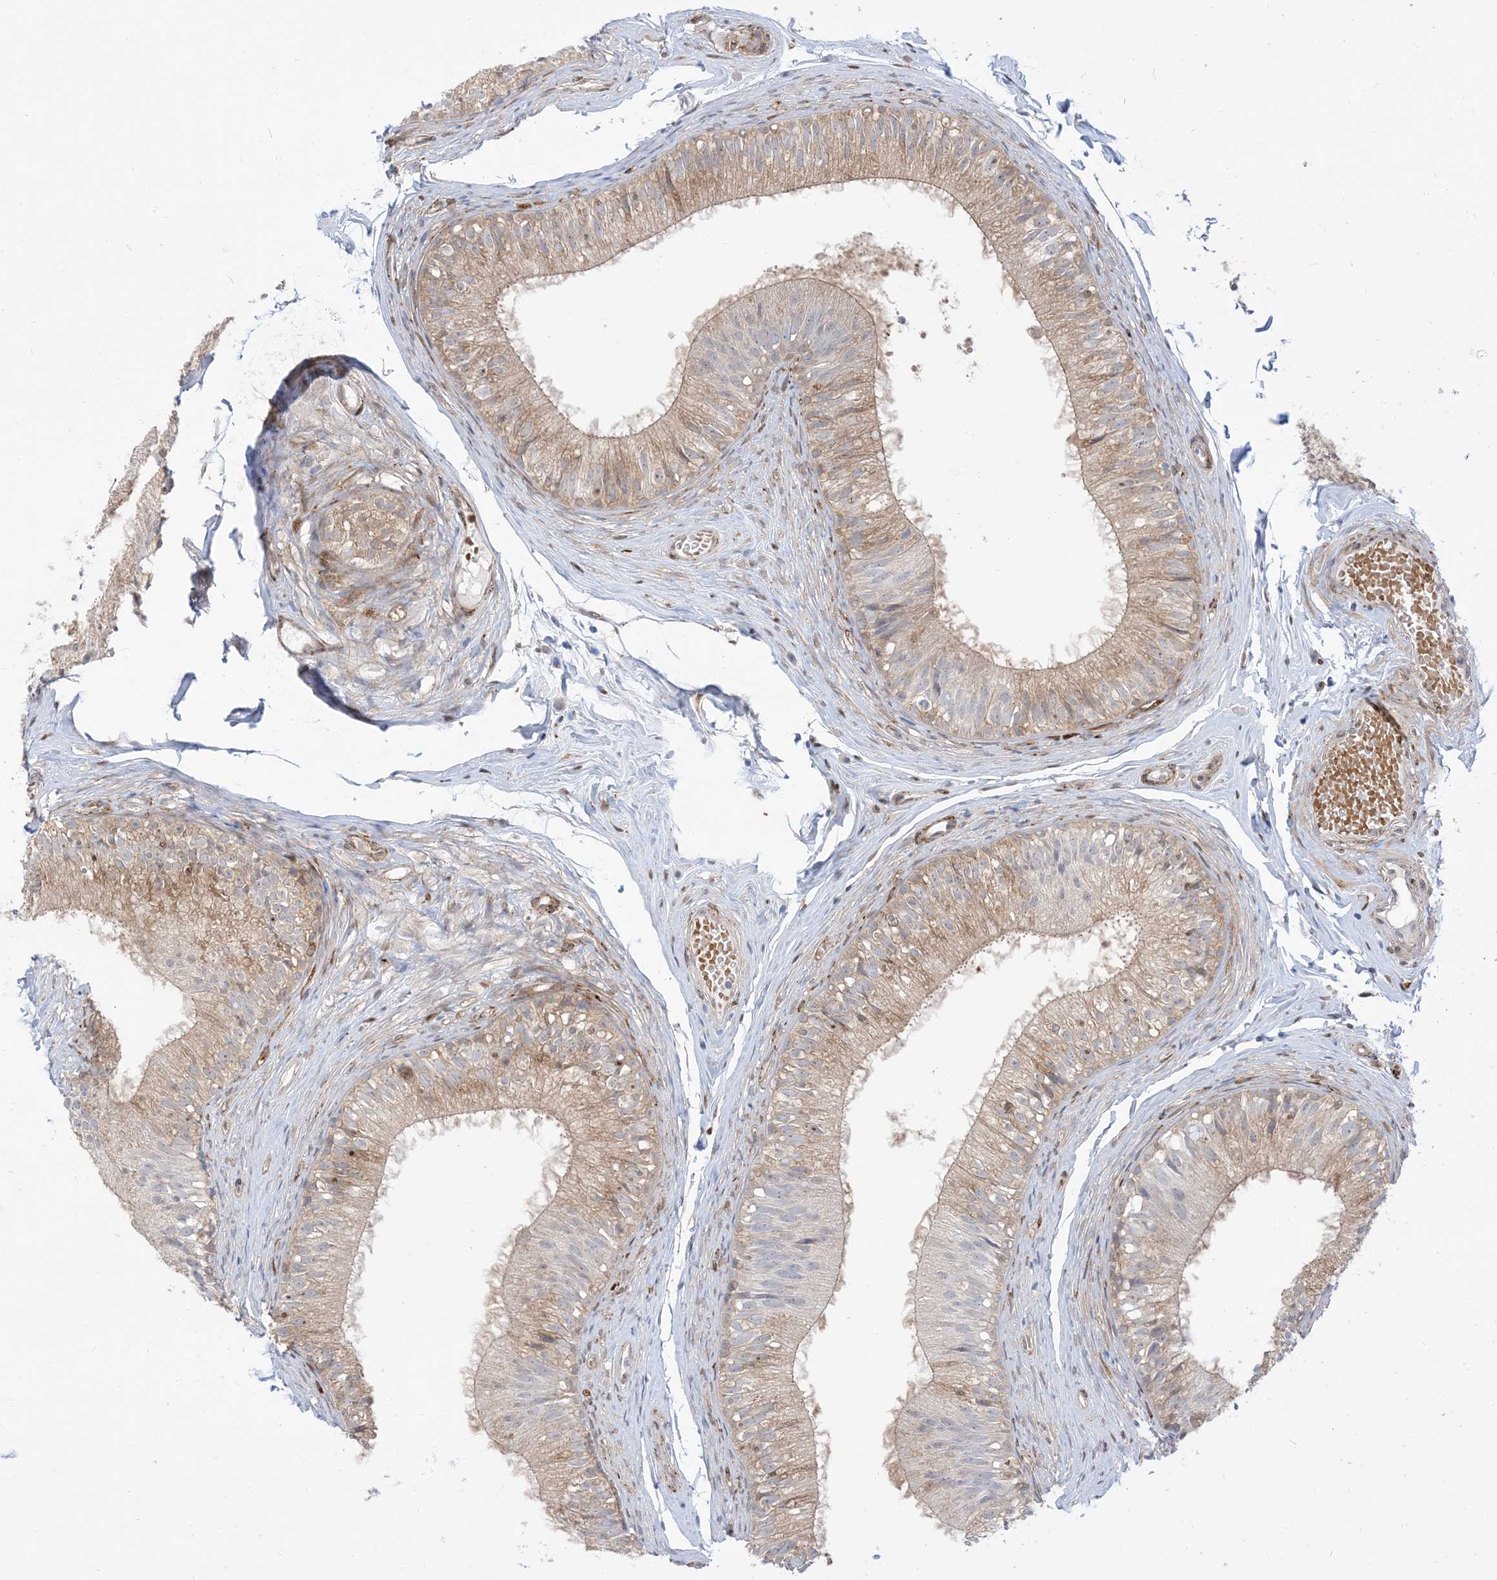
{"staining": {"intensity": "moderate", "quantity": "<25%", "location": "cytoplasmic/membranous,nuclear"}, "tissue": "epididymis", "cell_type": "Glandular cells", "image_type": "normal", "snomed": [{"axis": "morphology", "description": "Normal tissue, NOS"}, {"axis": "morphology", "description": "Seminoma in situ"}, {"axis": "topography", "description": "Testis"}, {"axis": "topography", "description": "Epididymis"}], "caption": "Epididymis stained with immunohistochemistry (IHC) displays moderate cytoplasmic/membranous,nuclear expression in about <25% of glandular cells.", "gene": "RIN1", "patient": {"sex": "male", "age": 28}}